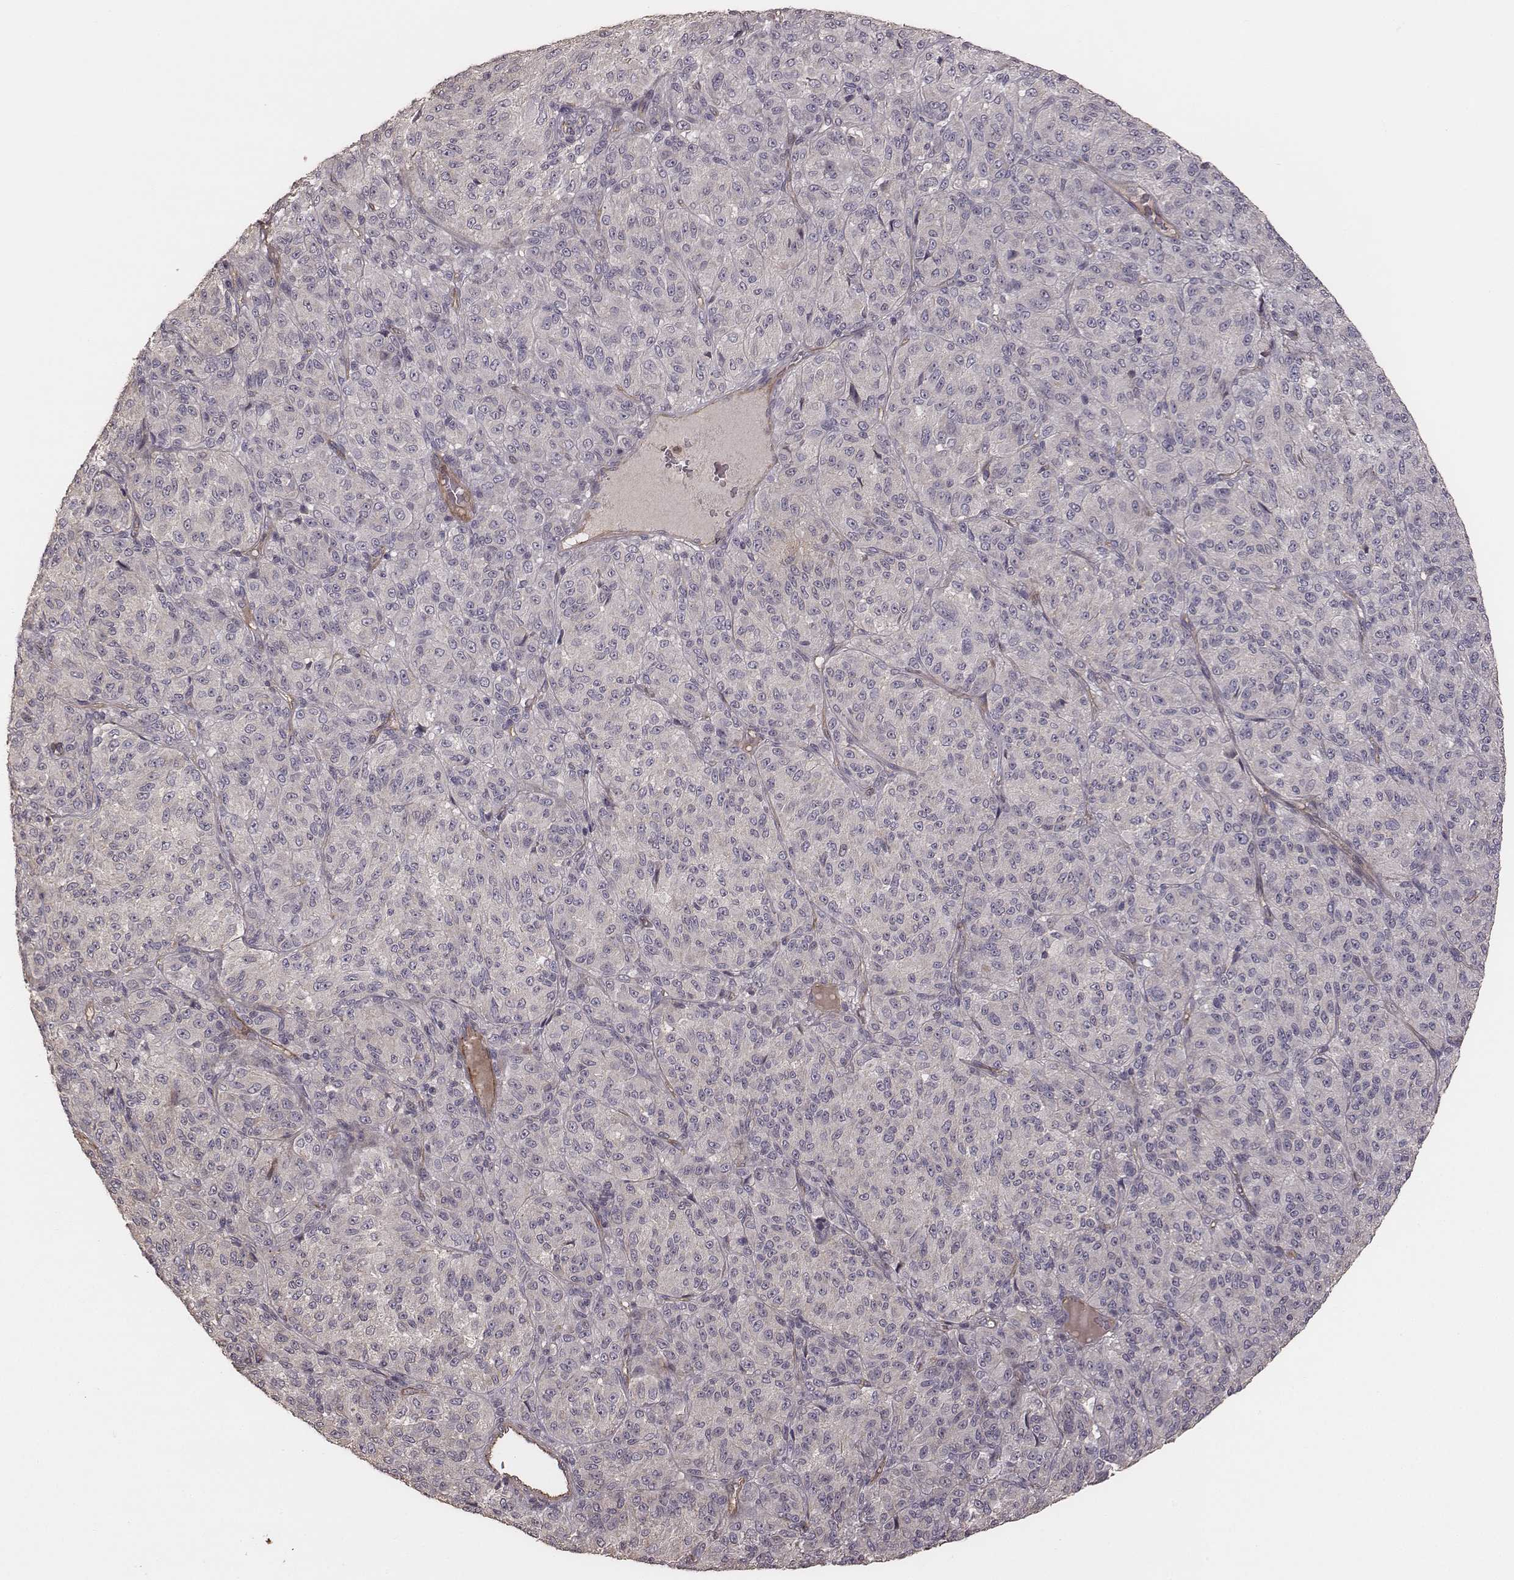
{"staining": {"intensity": "negative", "quantity": "none", "location": "none"}, "tissue": "melanoma", "cell_type": "Tumor cells", "image_type": "cancer", "snomed": [{"axis": "morphology", "description": "Malignant melanoma, Metastatic site"}, {"axis": "topography", "description": "Brain"}], "caption": "DAB immunohistochemical staining of human malignant melanoma (metastatic site) demonstrates no significant staining in tumor cells.", "gene": "OTOGL", "patient": {"sex": "female", "age": 56}}